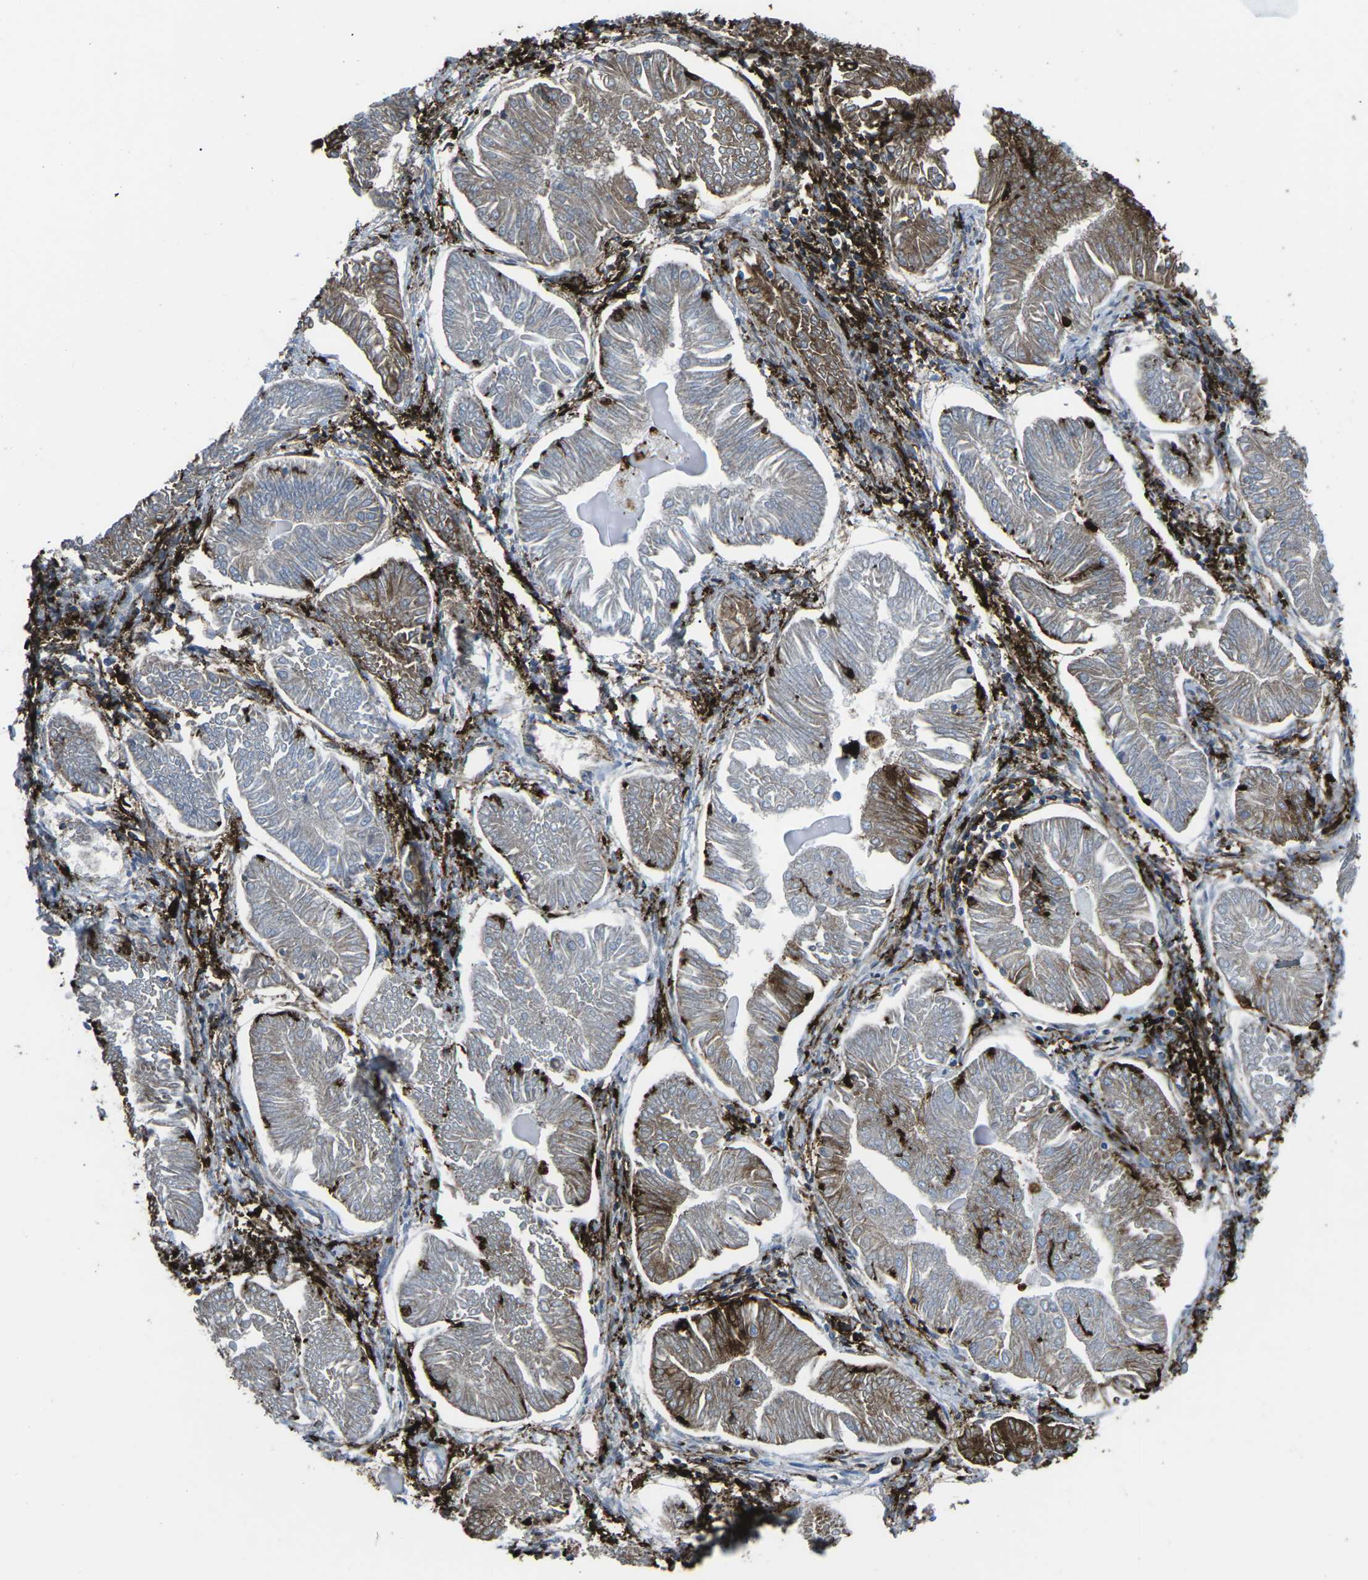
{"staining": {"intensity": "moderate", "quantity": "25%-75%", "location": "cytoplasmic/membranous"}, "tissue": "endometrial cancer", "cell_type": "Tumor cells", "image_type": "cancer", "snomed": [{"axis": "morphology", "description": "Adenocarcinoma, NOS"}, {"axis": "topography", "description": "Endometrium"}], "caption": "Immunohistochemical staining of endometrial cancer shows medium levels of moderate cytoplasmic/membranous protein expression in about 25%-75% of tumor cells.", "gene": "PTPN1", "patient": {"sex": "female", "age": 53}}